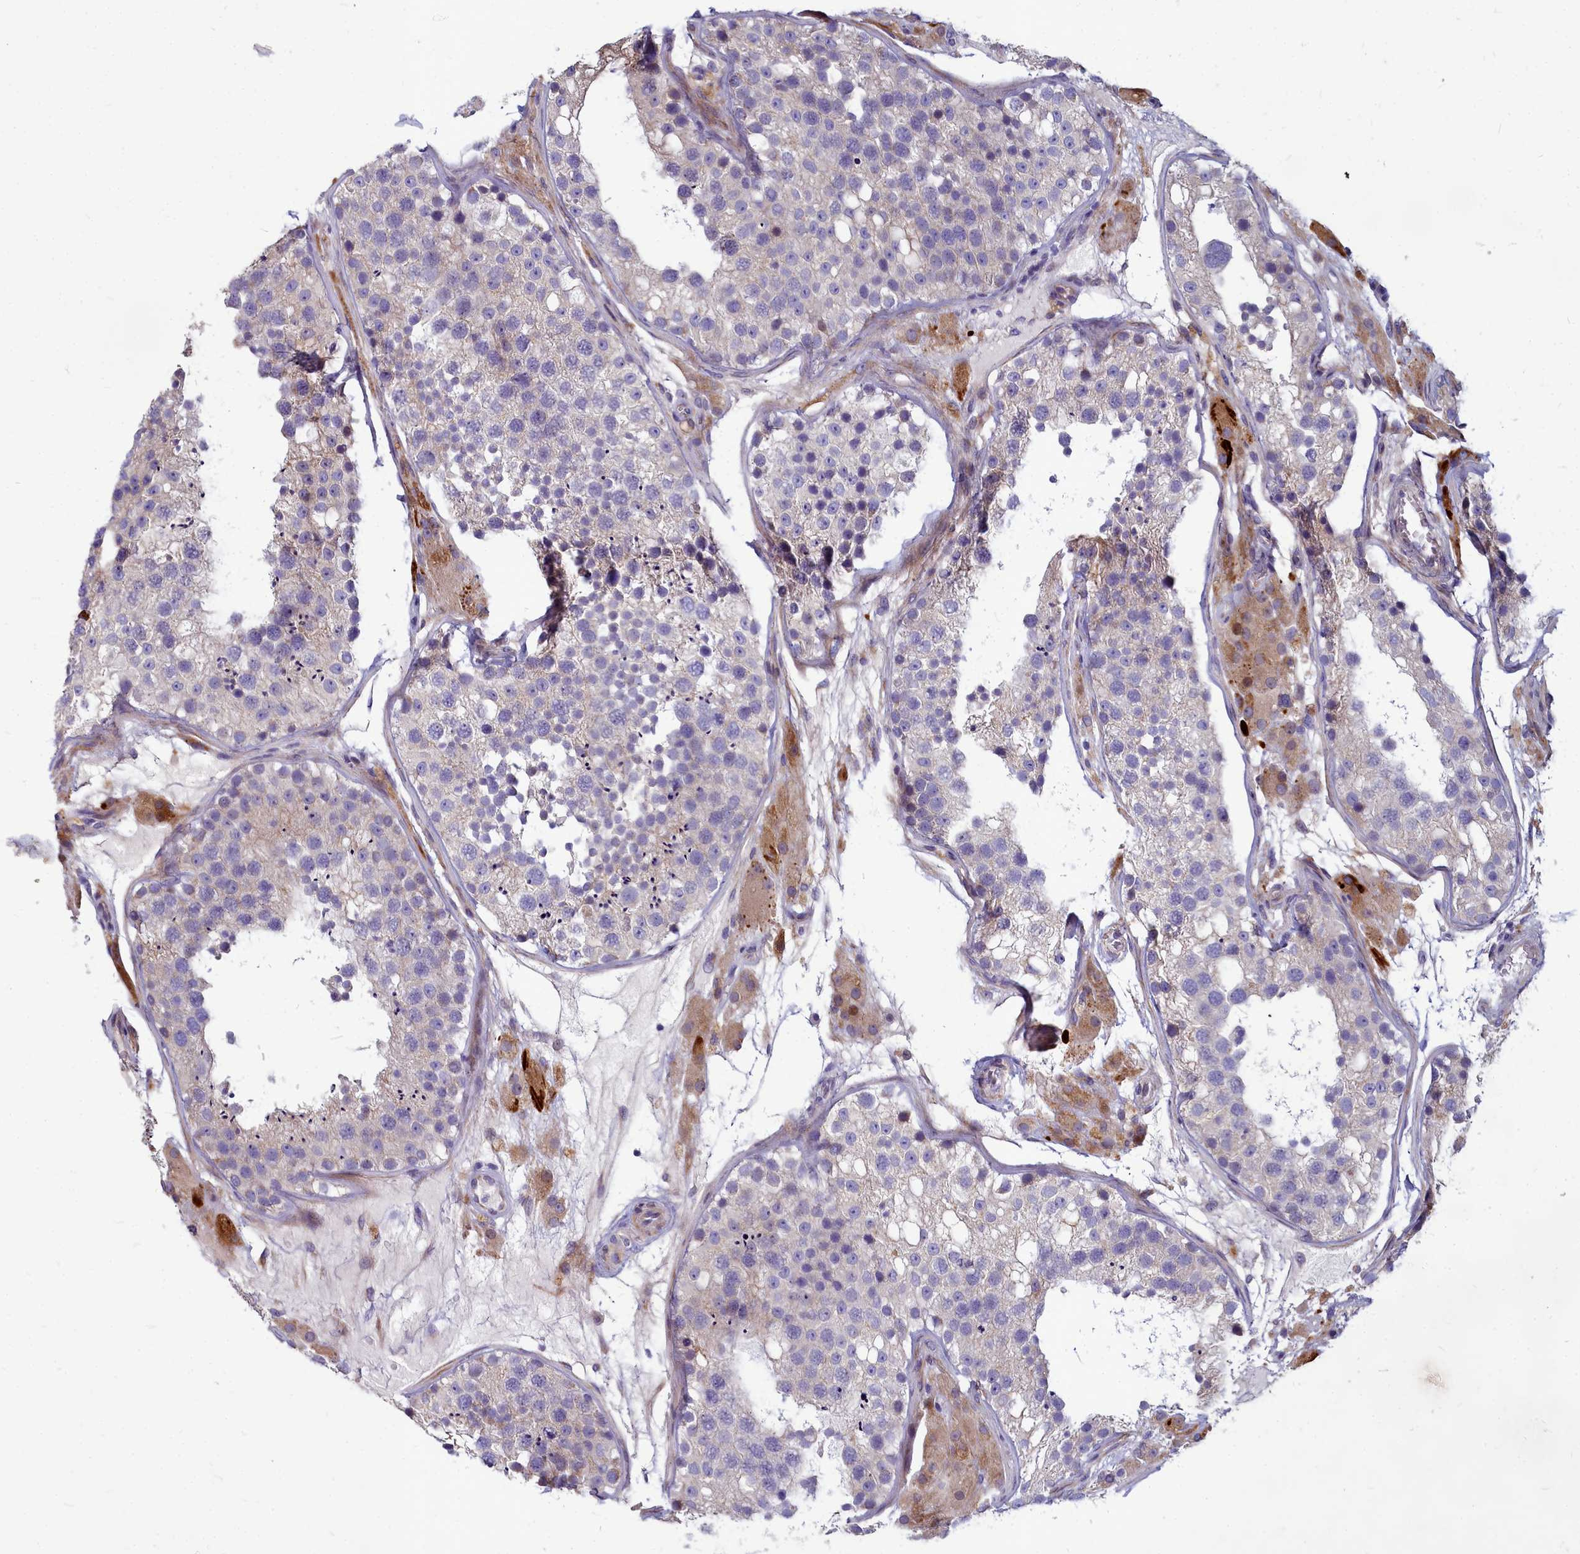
{"staining": {"intensity": "weak", "quantity": "<25%", "location": "cytoplasmic/membranous"}, "tissue": "testis", "cell_type": "Cells in seminiferous ducts", "image_type": "normal", "snomed": [{"axis": "morphology", "description": "Normal tissue, NOS"}, {"axis": "topography", "description": "Testis"}], "caption": "Immunohistochemistry (IHC) of benign testis exhibits no positivity in cells in seminiferous ducts.", "gene": "SMPD4", "patient": {"sex": "male", "age": 26}}